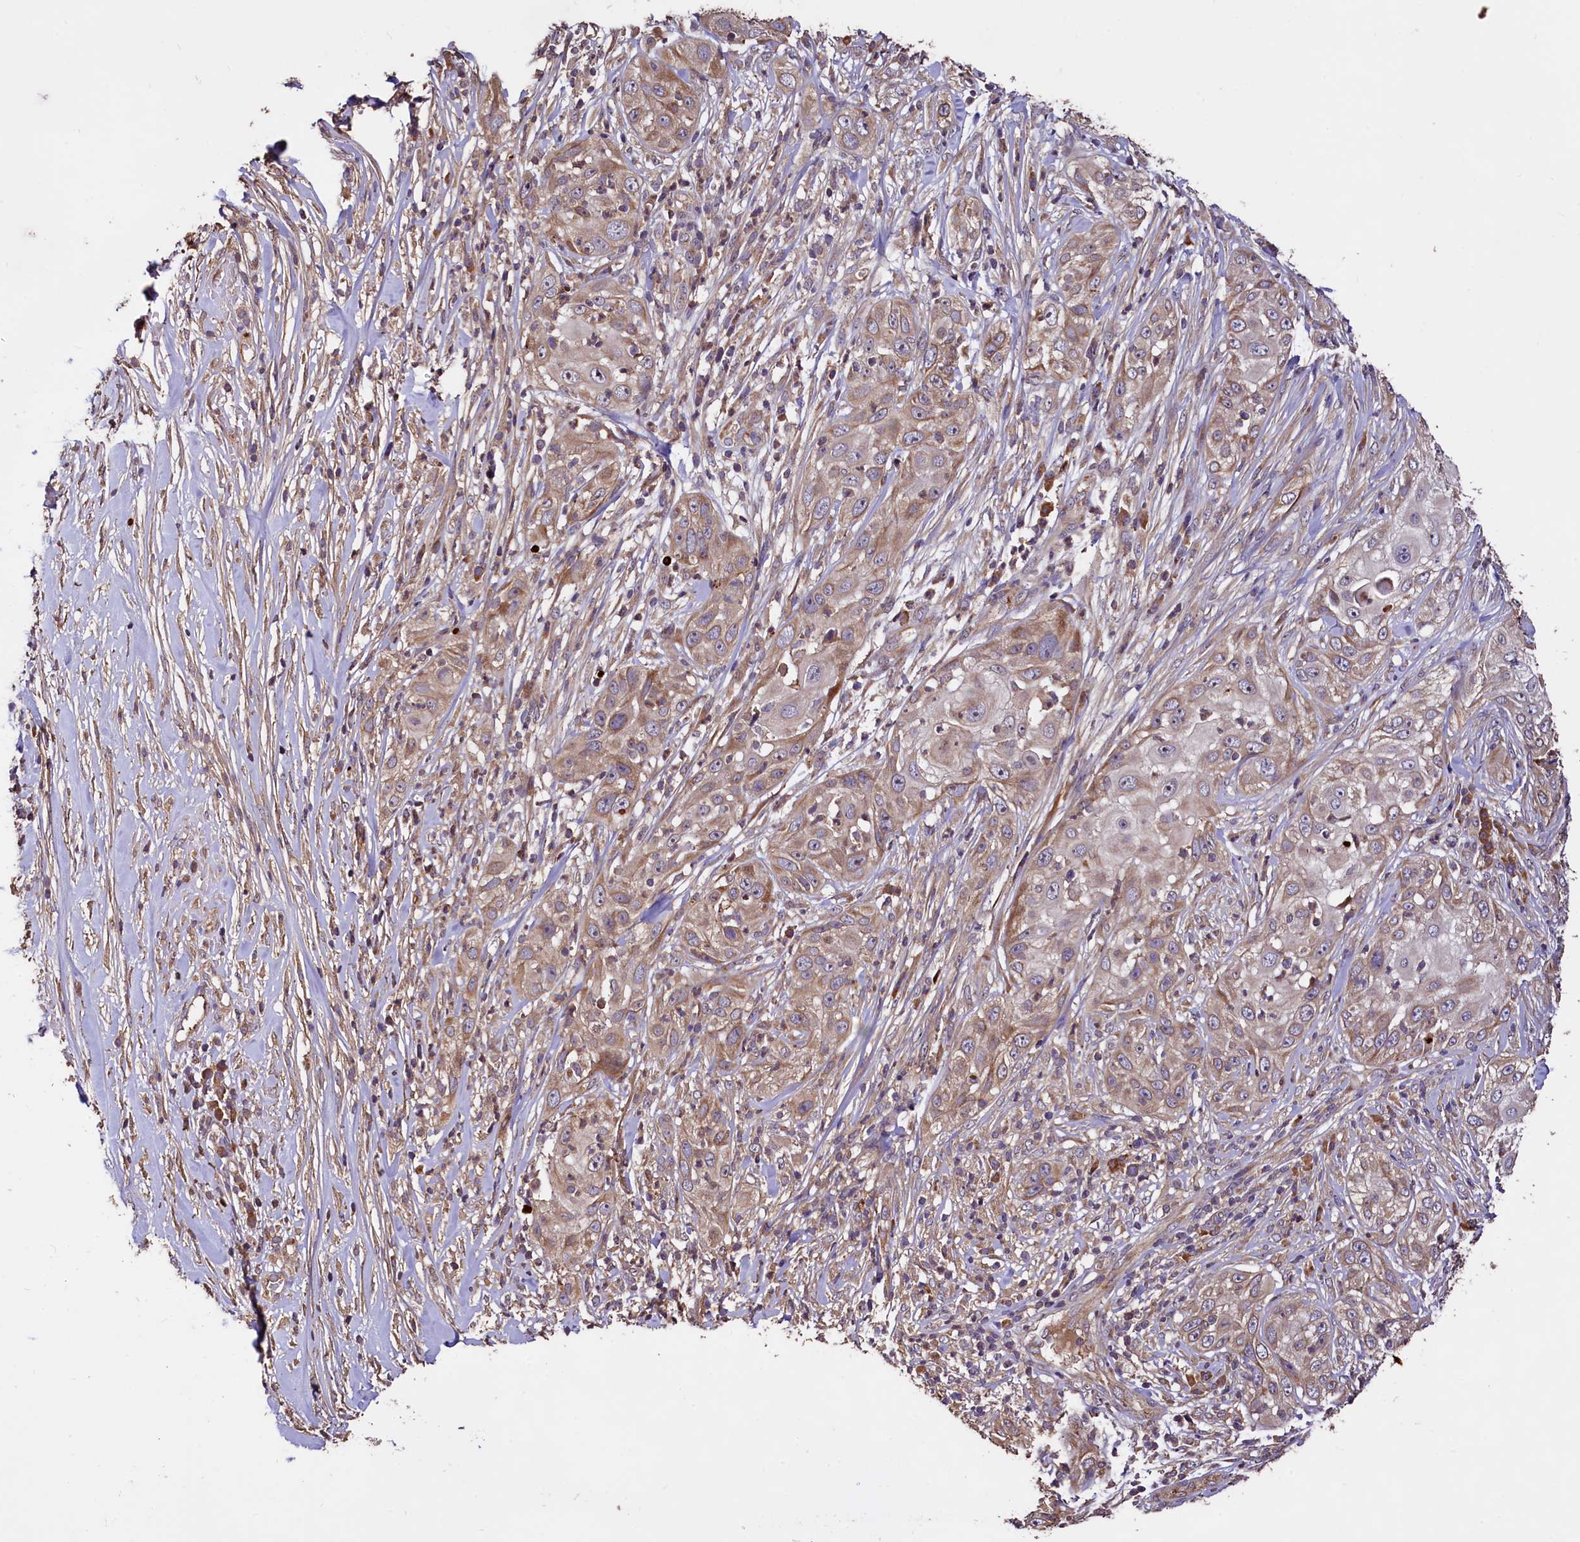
{"staining": {"intensity": "moderate", "quantity": ">75%", "location": "cytoplasmic/membranous"}, "tissue": "skin cancer", "cell_type": "Tumor cells", "image_type": "cancer", "snomed": [{"axis": "morphology", "description": "Squamous cell carcinoma, NOS"}, {"axis": "topography", "description": "Skin"}], "caption": "DAB immunohistochemical staining of squamous cell carcinoma (skin) exhibits moderate cytoplasmic/membranous protein positivity in approximately >75% of tumor cells. (brown staining indicates protein expression, while blue staining denotes nuclei).", "gene": "RASSF1", "patient": {"sex": "female", "age": 44}}